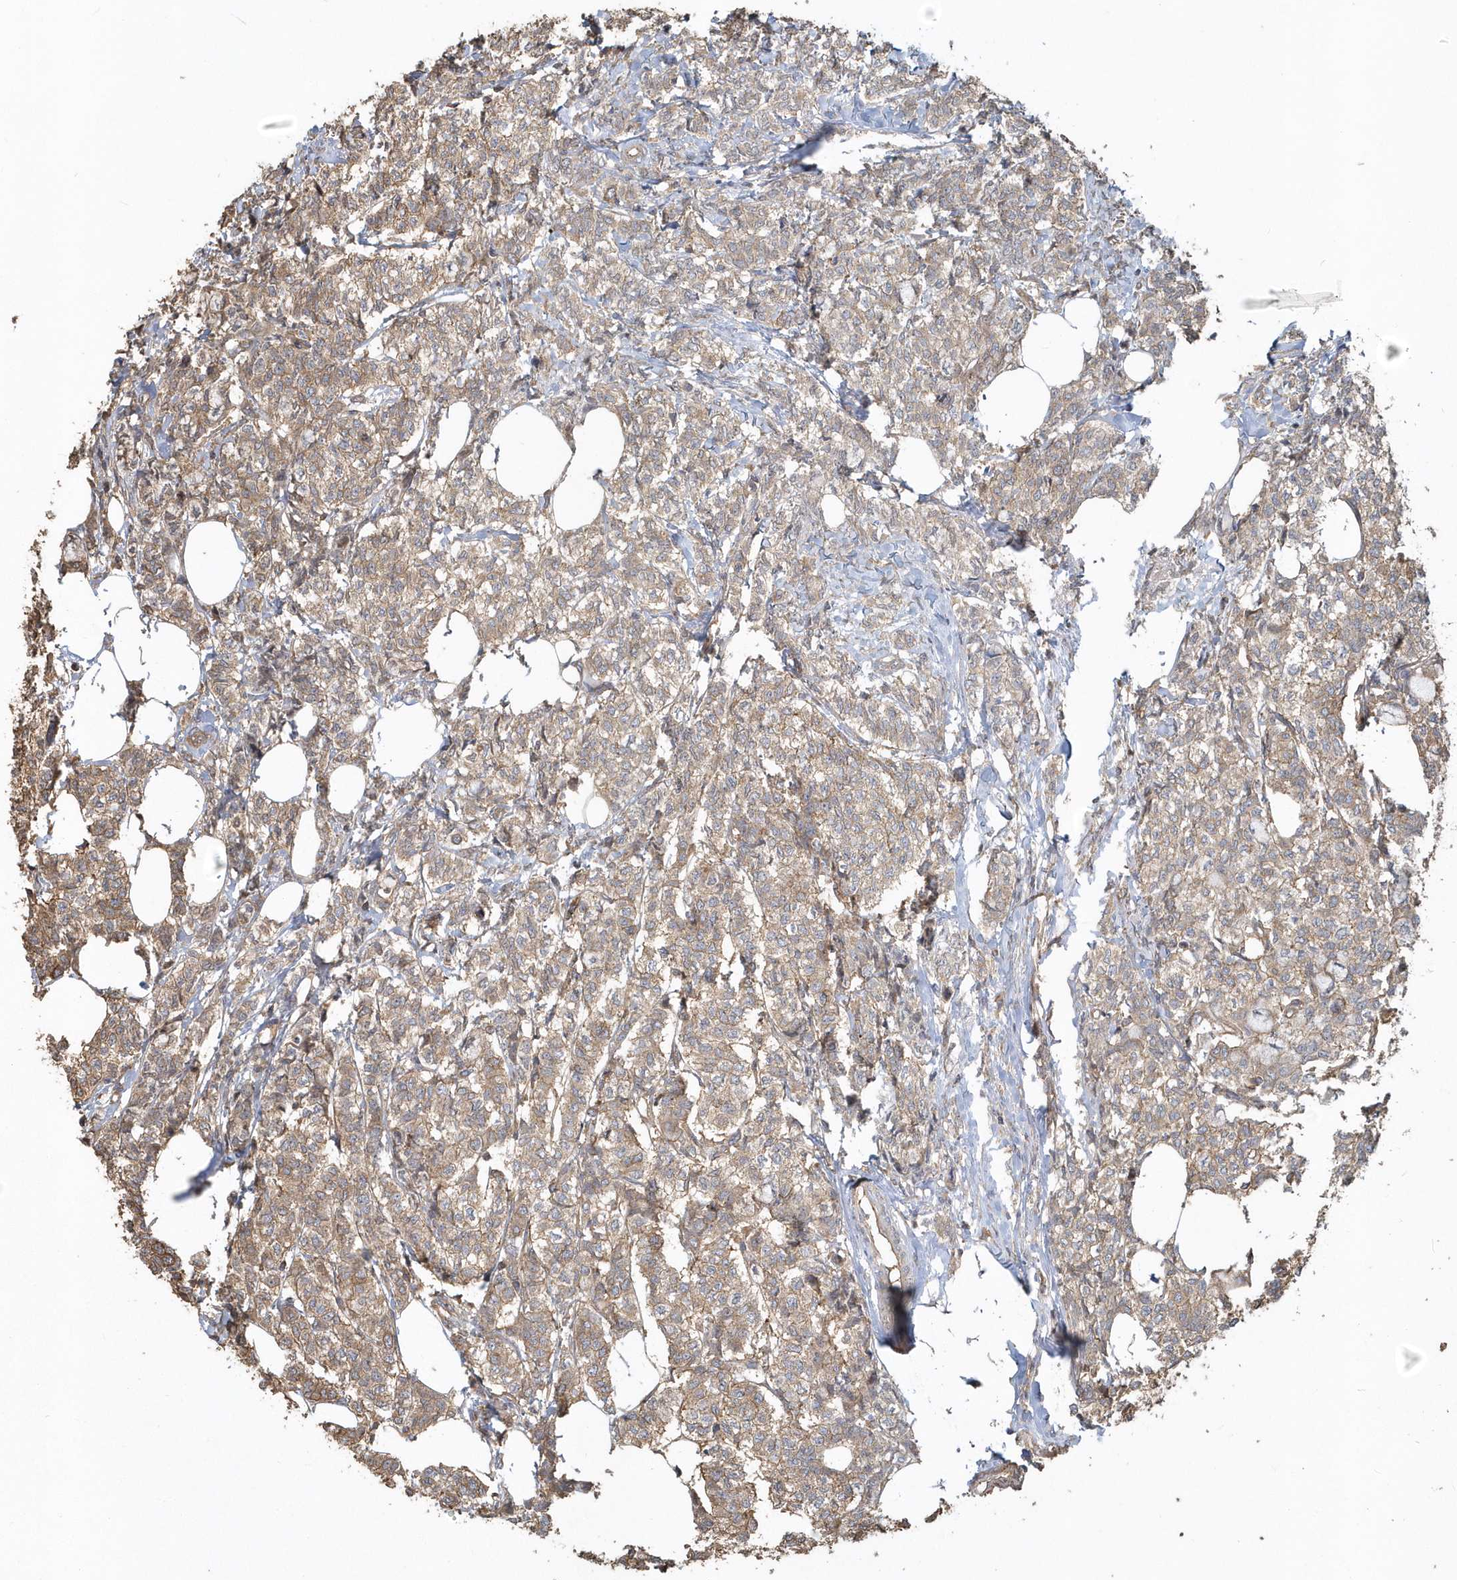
{"staining": {"intensity": "weak", "quantity": ">75%", "location": "cytoplasmic/membranous"}, "tissue": "breast cancer", "cell_type": "Tumor cells", "image_type": "cancer", "snomed": [{"axis": "morphology", "description": "Lobular carcinoma"}, {"axis": "topography", "description": "Breast"}], "caption": "A high-resolution micrograph shows IHC staining of lobular carcinoma (breast), which reveals weak cytoplasmic/membranous expression in approximately >75% of tumor cells.", "gene": "TRAIP", "patient": {"sex": "female", "age": 60}}